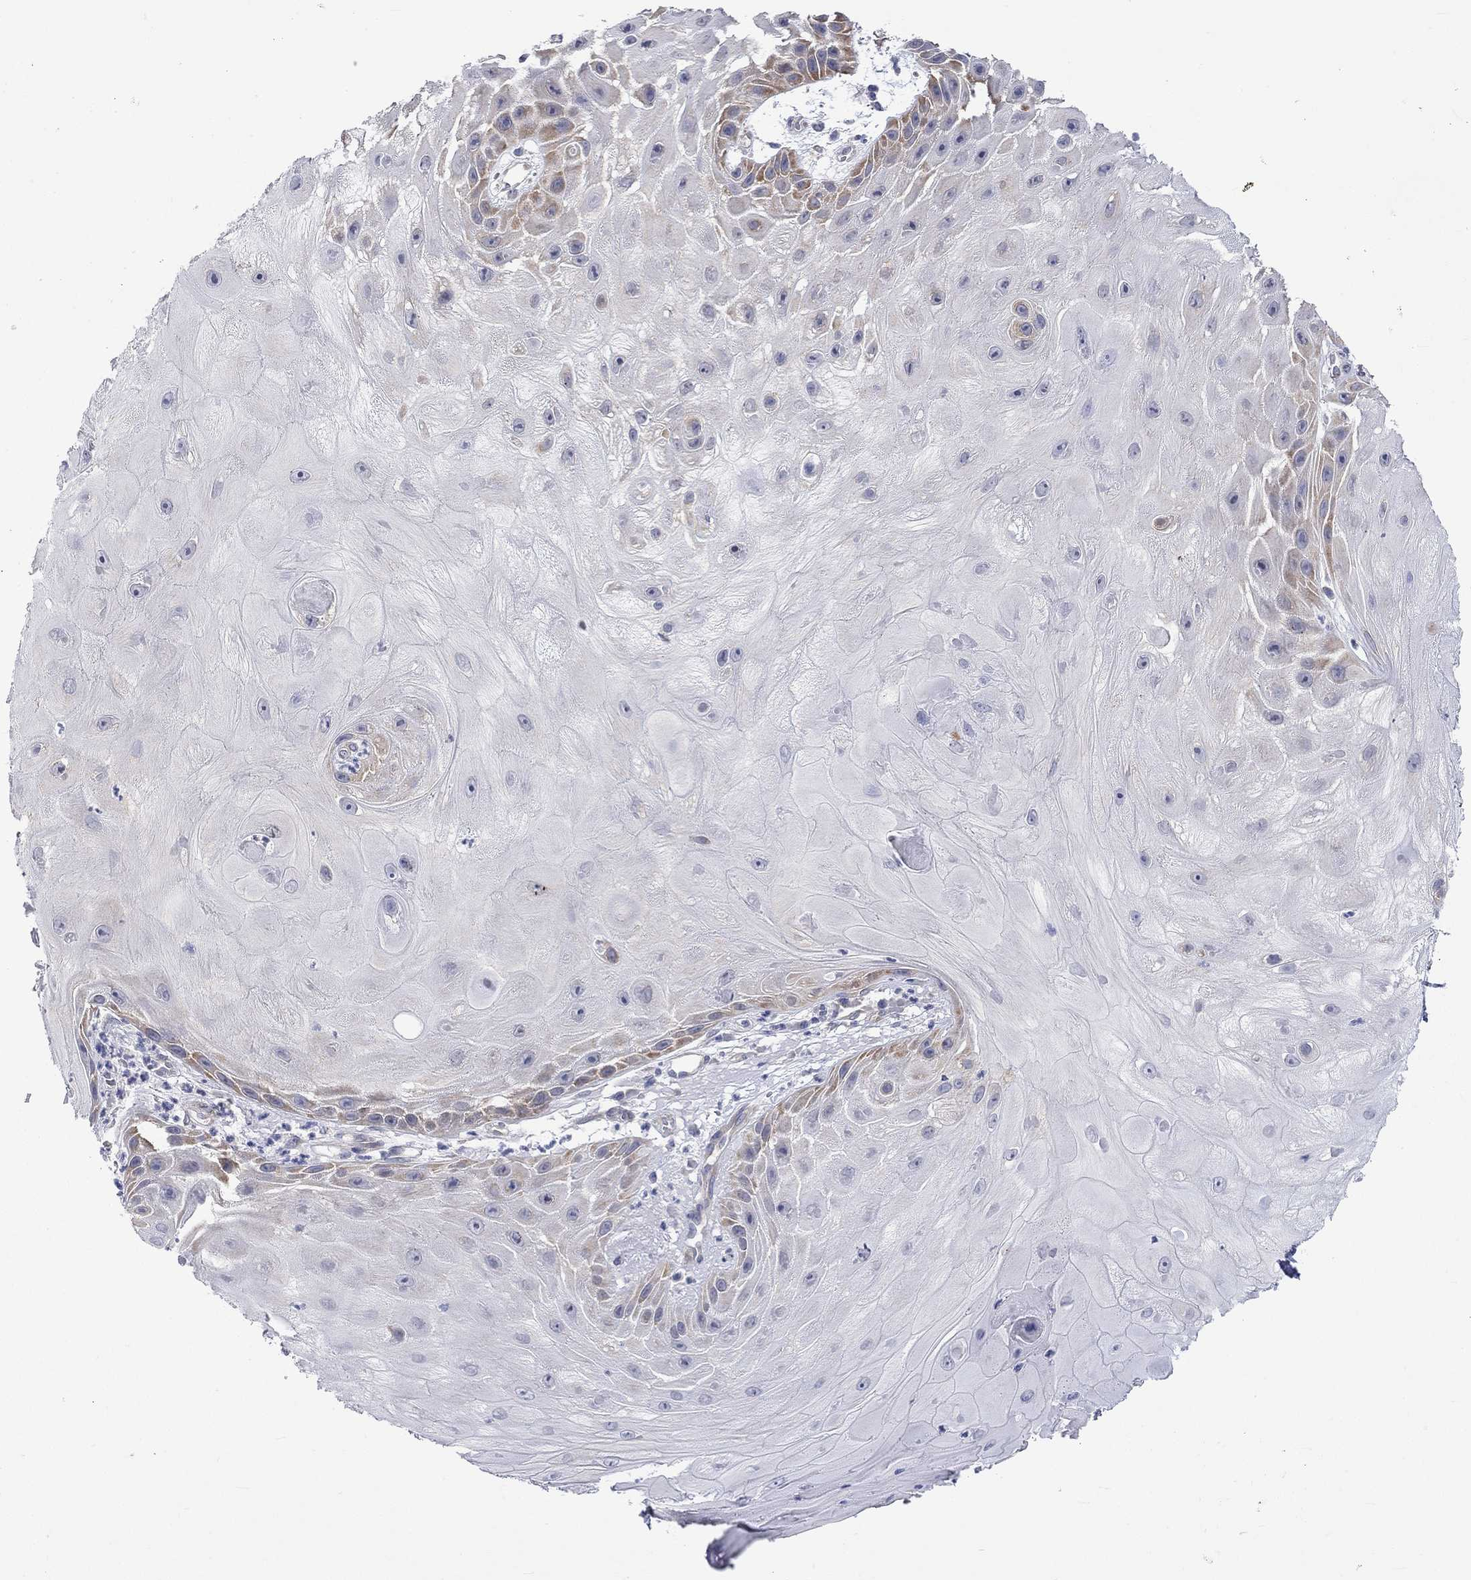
{"staining": {"intensity": "moderate", "quantity": "<25%", "location": "cytoplasmic/membranous"}, "tissue": "skin cancer", "cell_type": "Tumor cells", "image_type": "cancer", "snomed": [{"axis": "morphology", "description": "Normal tissue, NOS"}, {"axis": "morphology", "description": "Squamous cell carcinoma, NOS"}, {"axis": "topography", "description": "Skin"}], "caption": "The micrograph shows immunohistochemical staining of skin cancer (squamous cell carcinoma). There is moderate cytoplasmic/membranous expression is identified in about <25% of tumor cells. (brown staining indicates protein expression, while blue staining denotes nuclei).", "gene": "CERS1", "patient": {"sex": "male", "age": 79}}